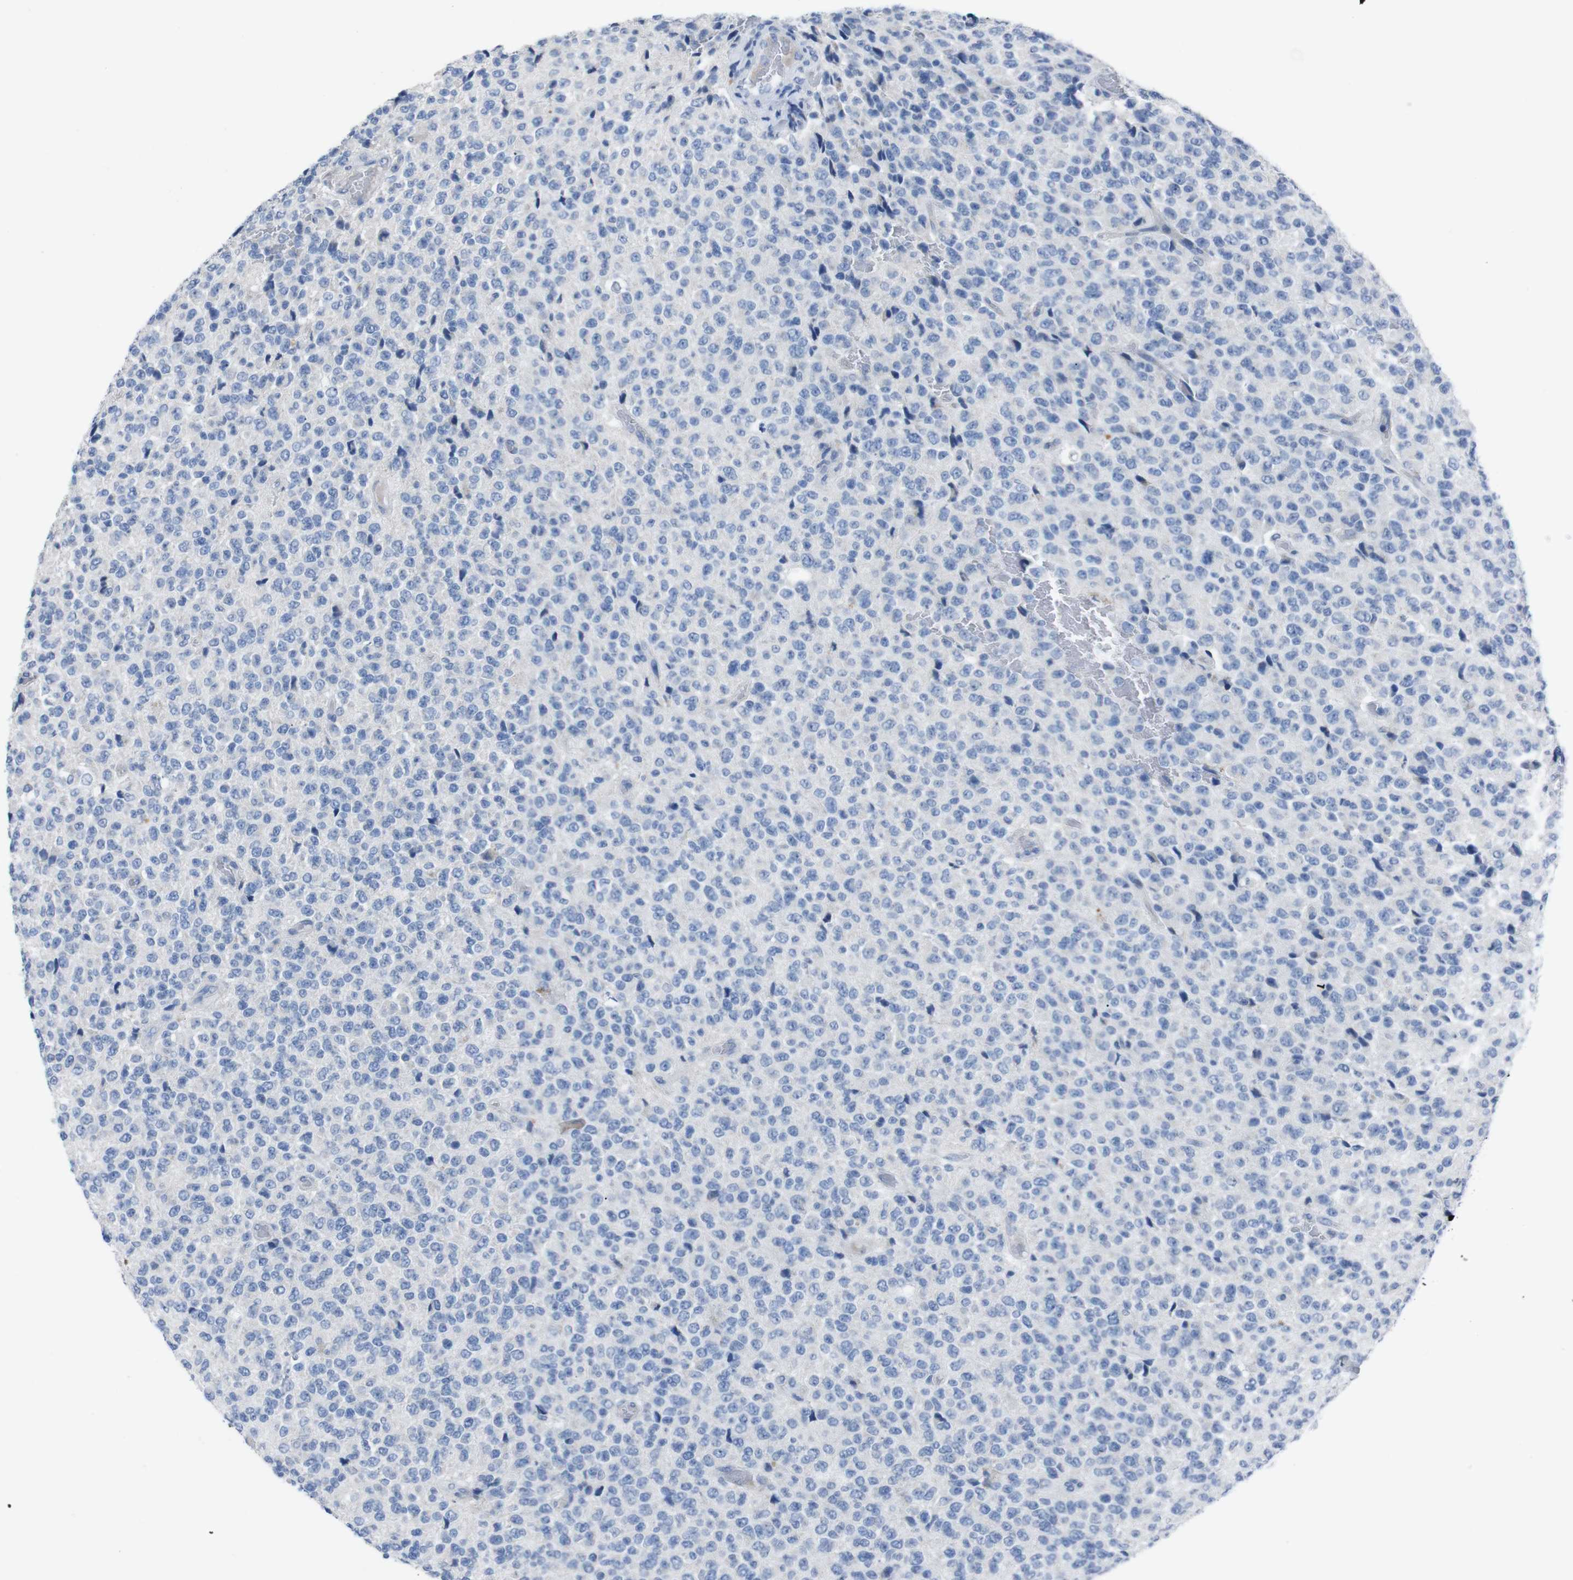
{"staining": {"intensity": "negative", "quantity": "none", "location": "none"}, "tissue": "glioma", "cell_type": "Tumor cells", "image_type": "cancer", "snomed": [{"axis": "morphology", "description": "Glioma, malignant, High grade"}, {"axis": "topography", "description": "pancreas cauda"}], "caption": "An immunohistochemistry (IHC) image of malignant glioma (high-grade) is shown. There is no staining in tumor cells of malignant glioma (high-grade).", "gene": "IRF4", "patient": {"sex": "male", "age": 60}}